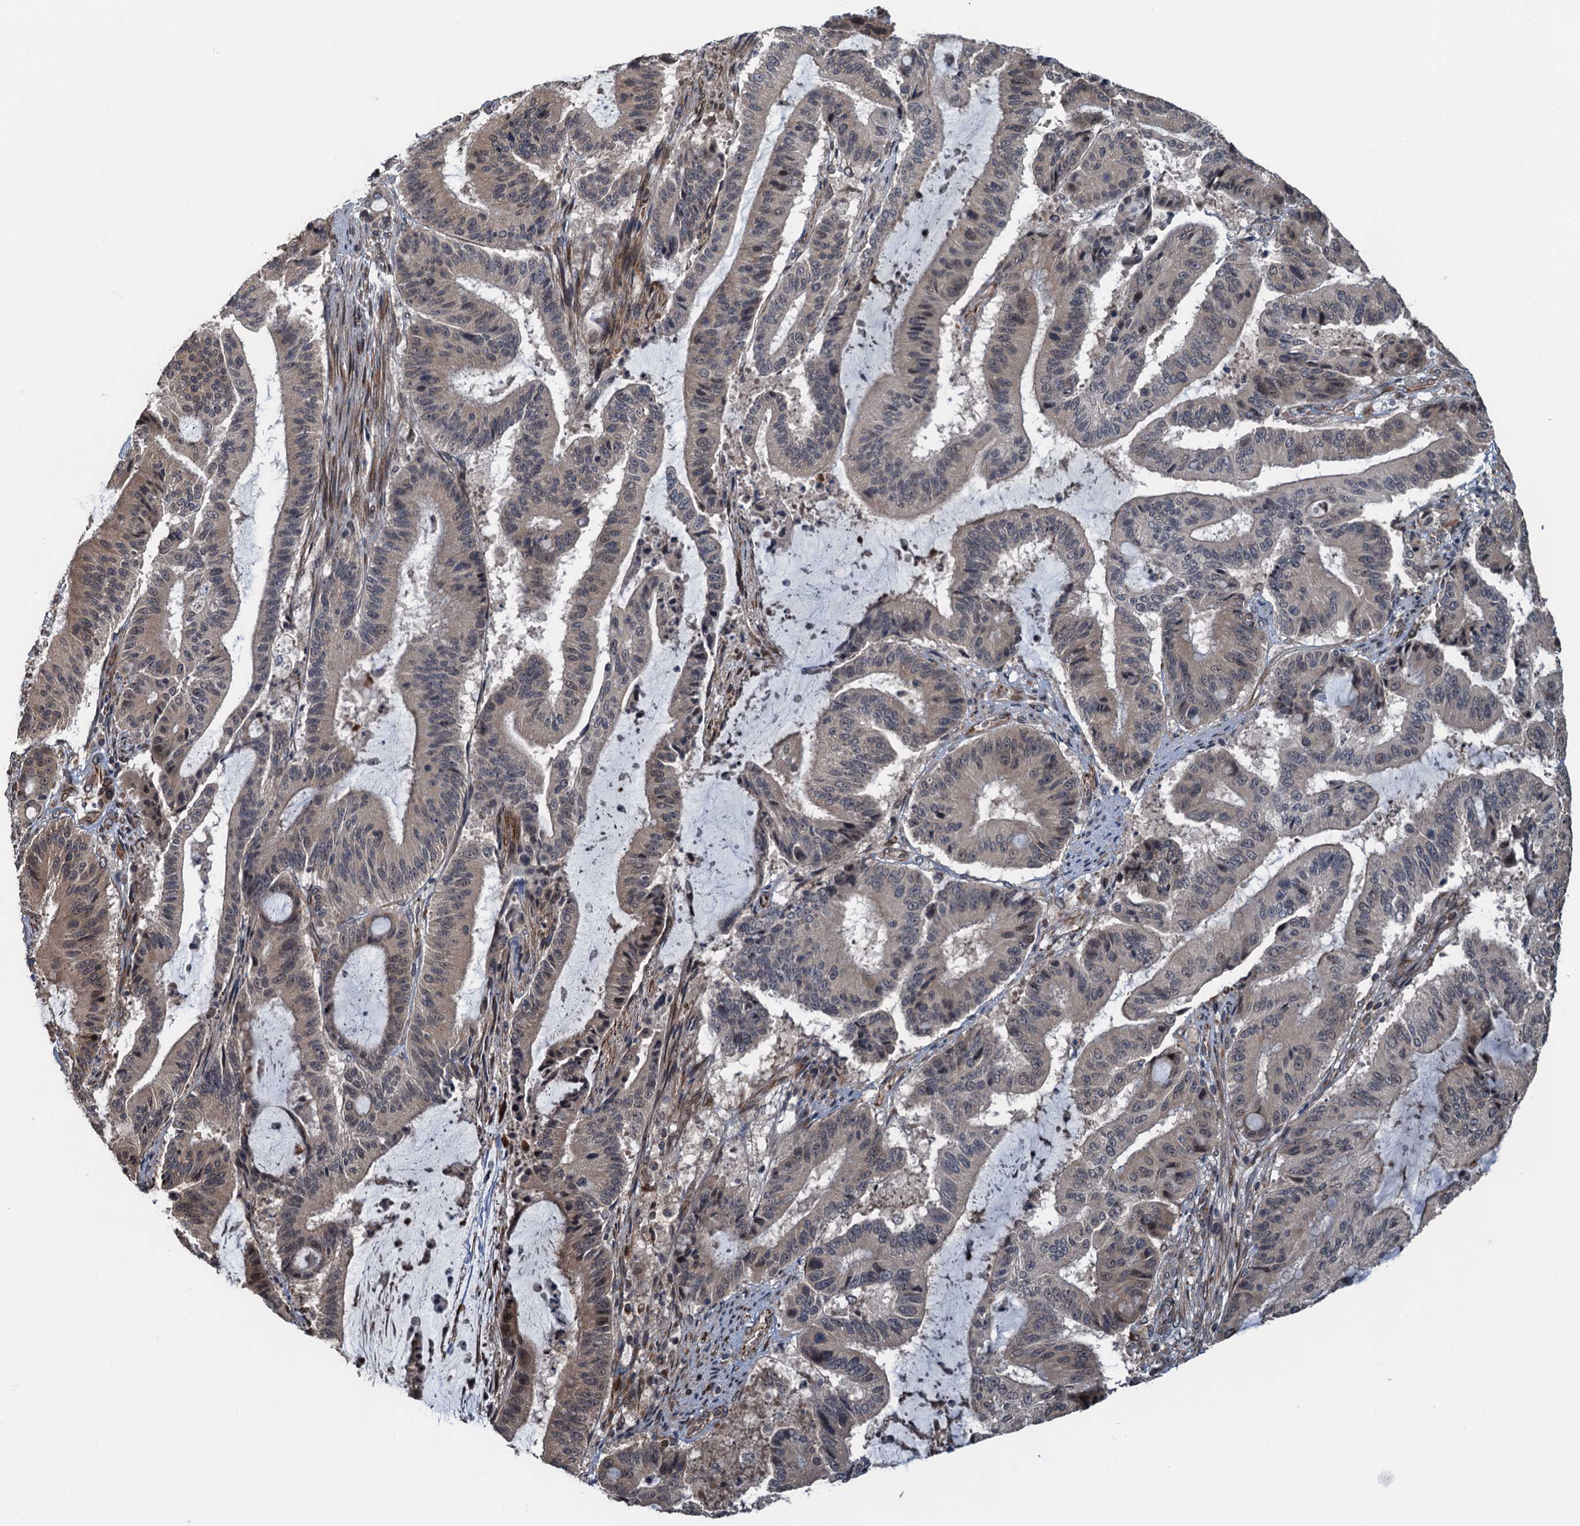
{"staining": {"intensity": "negative", "quantity": "none", "location": "none"}, "tissue": "liver cancer", "cell_type": "Tumor cells", "image_type": "cancer", "snomed": [{"axis": "morphology", "description": "Normal tissue, NOS"}, {"axis": "morphology", "description": "Cholangiocarcinoma"}, {"axis": "topography", "description": "Liver"}, {"axis": "topography", "description": "Peripheral nerve tissue"}], "caption": "Tumor cells show no significant protein expression in liver cancer.", "gene": "WHAMM", "patient": {"sex": "female", "age": 73}}